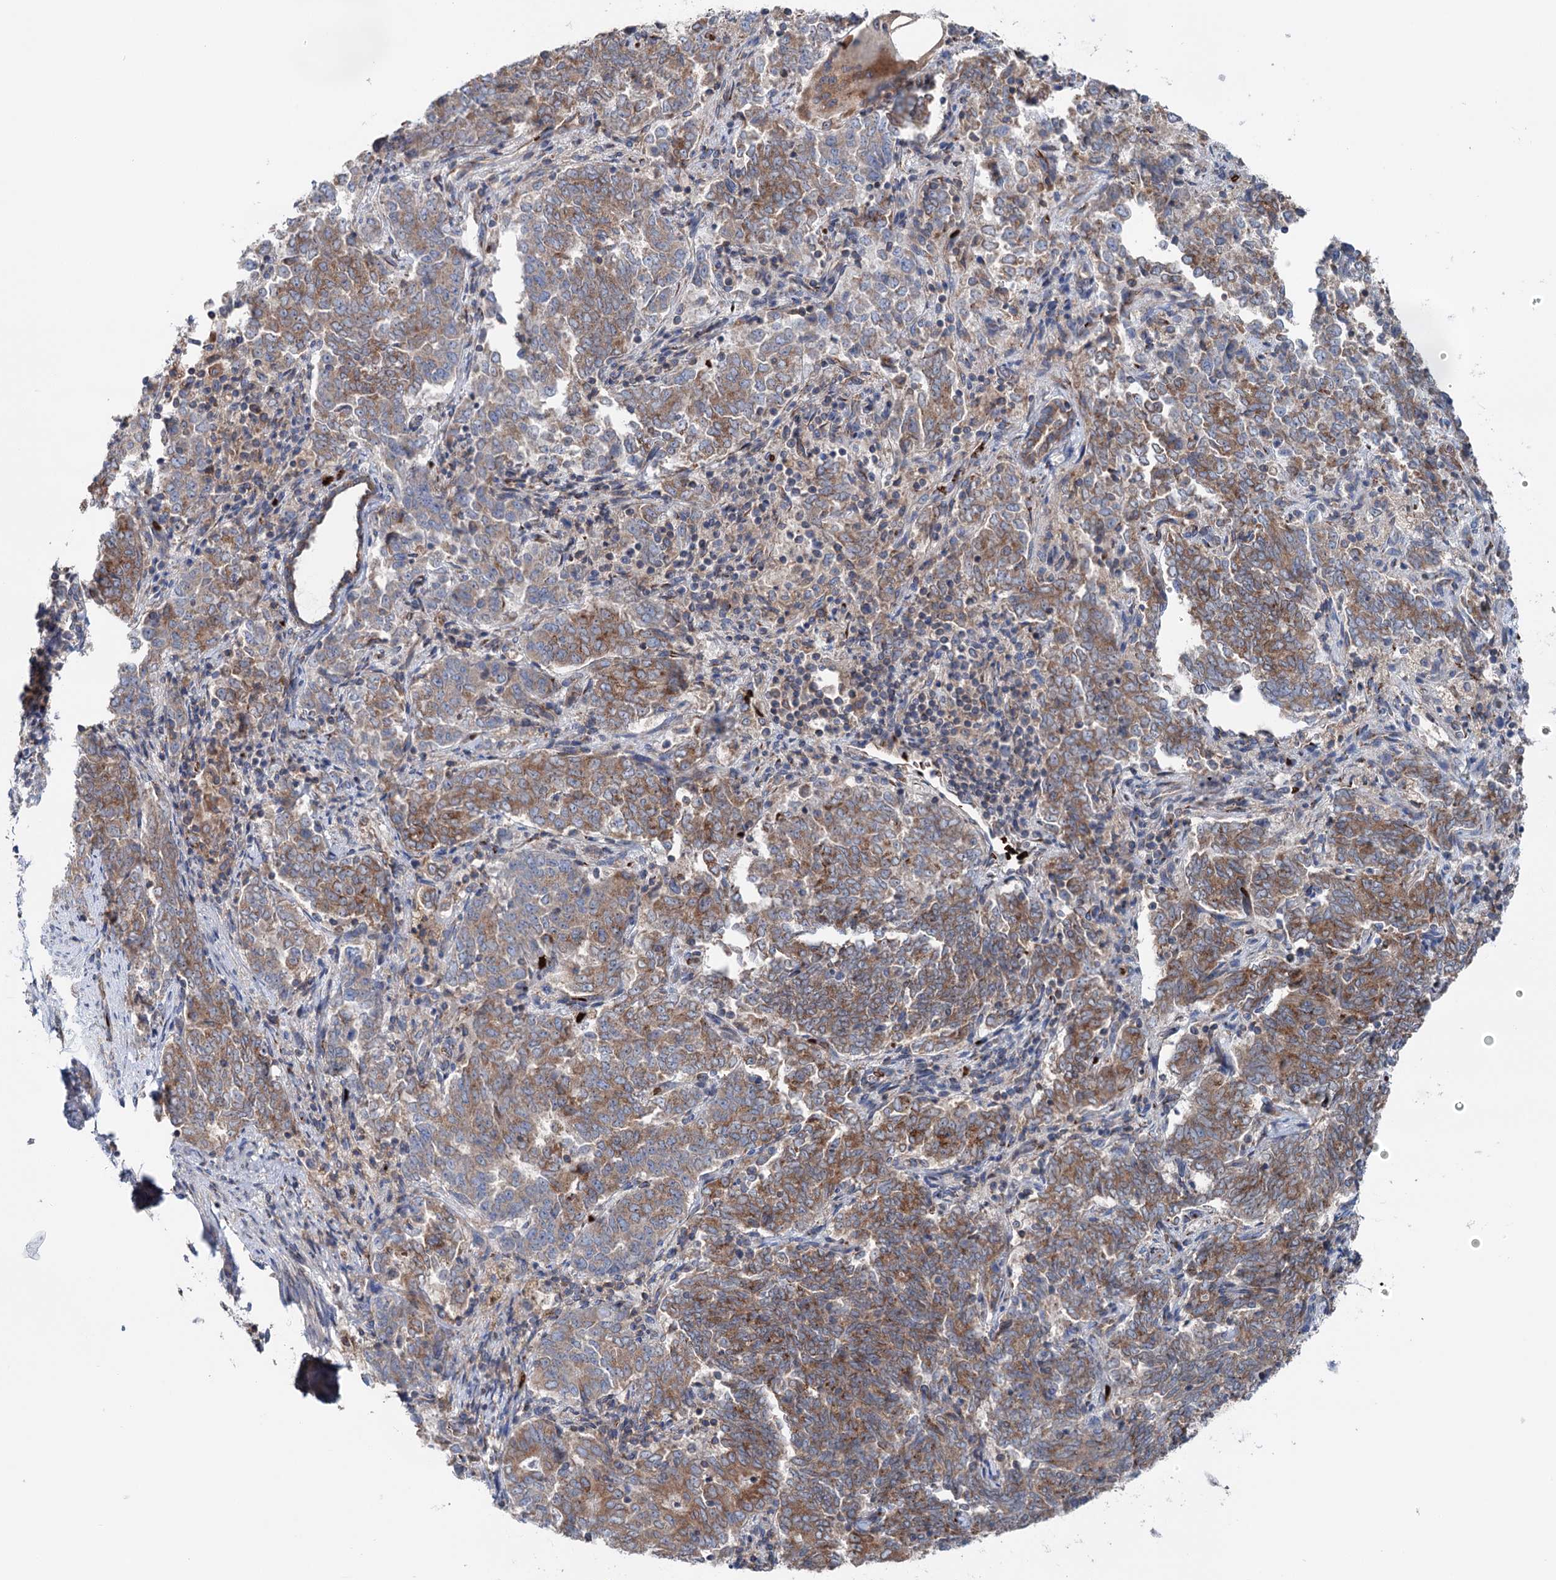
{"staining": {"intensity": "moderate", "quantity": "25%-75%", "location": "cytoplasmic/membranous"}, "tissue": "endometrial cancer", "cell_type": "Tumor cells", "image_type": "cancer", "snomed": [{"axis": "morphology", "description": "Adenocarcinoma, NOS"}, {"axis": "topography", "description": "Endometrium"}], "caption": "Endometrial adenocarcinoma tissue reveals moderate cytoplasmic/membranous staining in about 25%-75% of tumor cells, visualized by immunohistochemistry. Nuclei are stained in blue.", "gene": "EIPR1", "patient": {"sex": "female", "age": 80}}